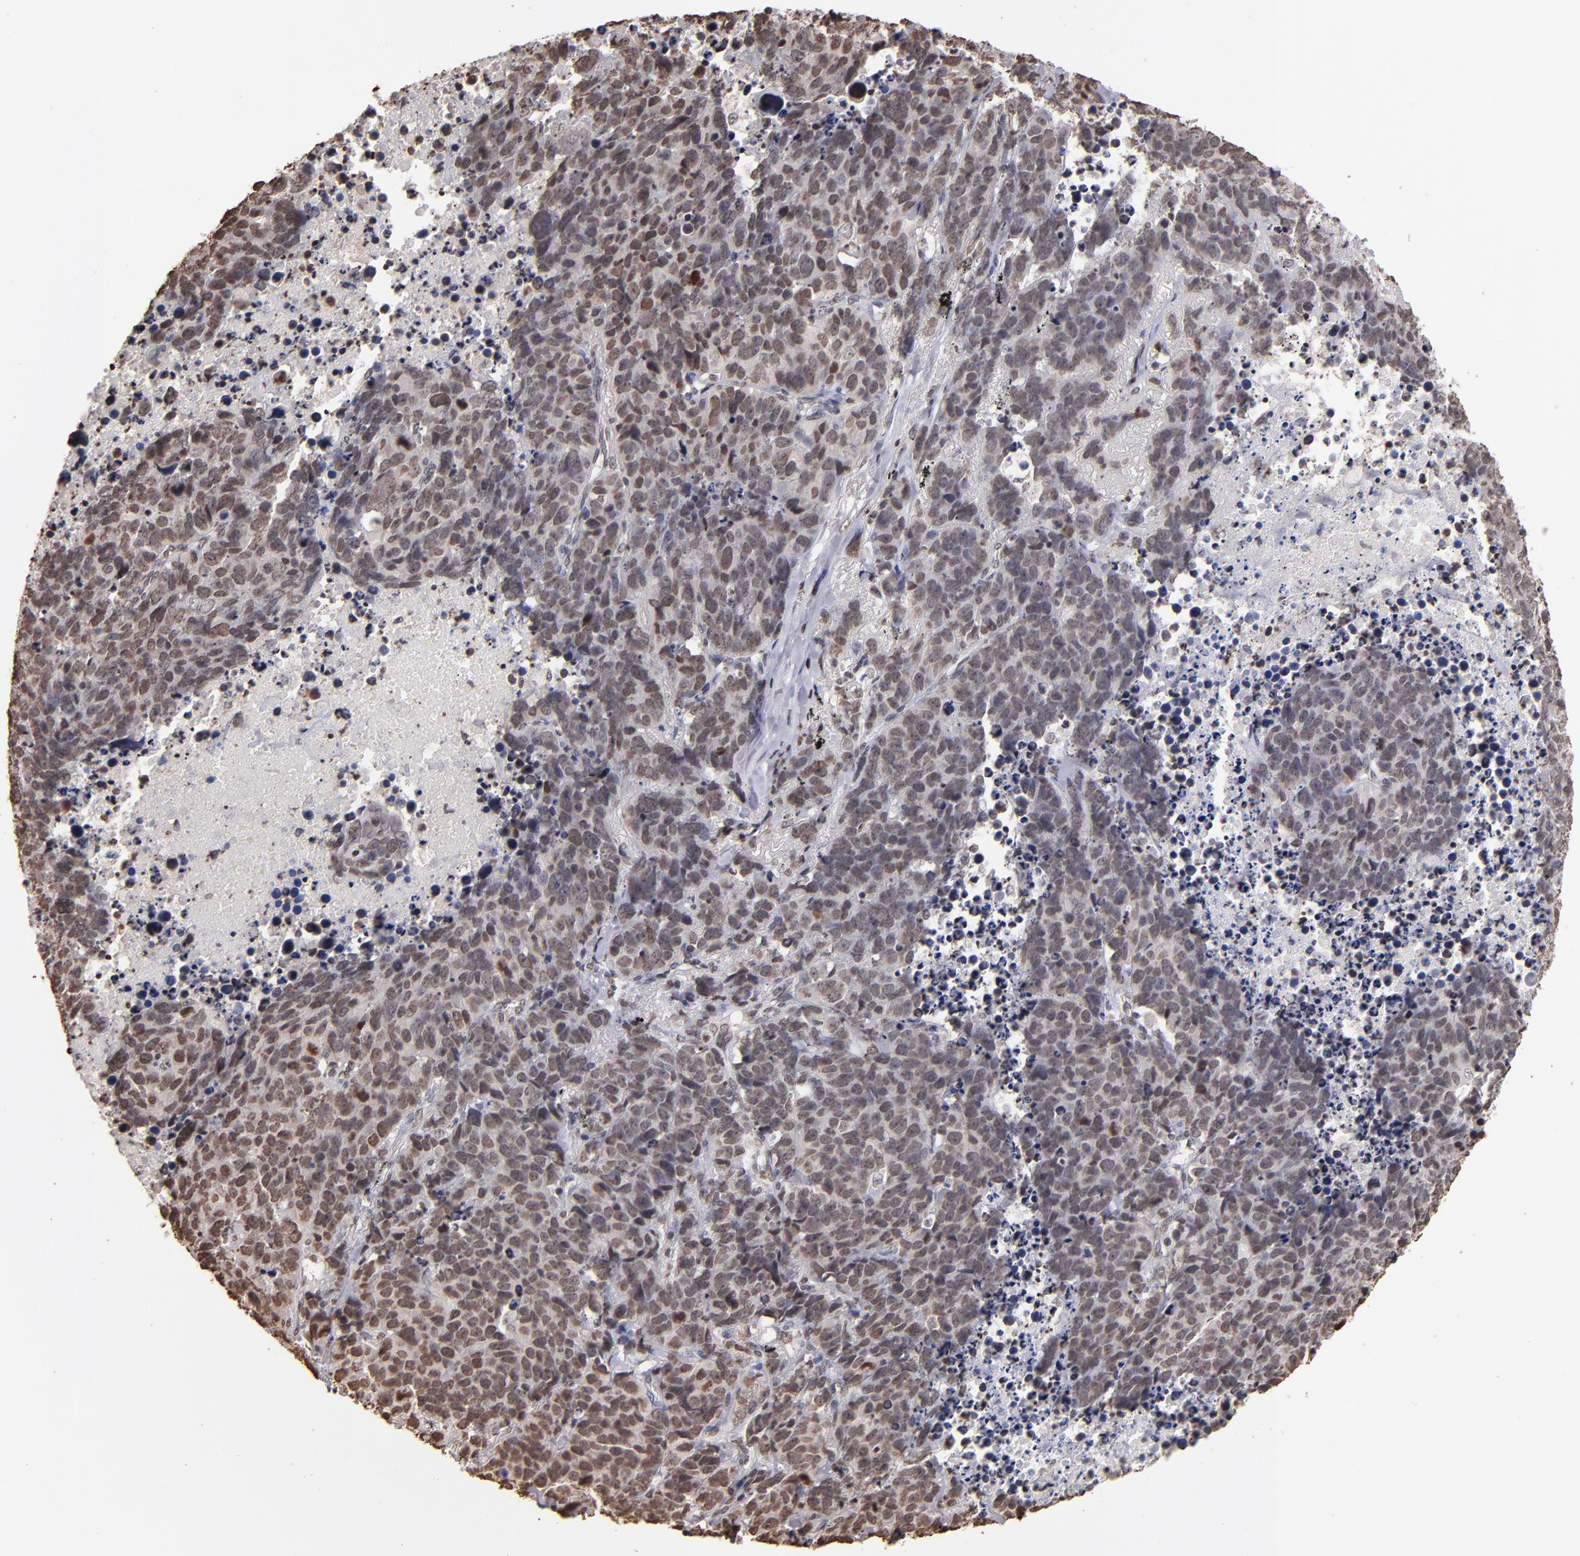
{"staining": {"intensity": "weak", "quantity": "25%-75%", "location": "nuclear"}, "tissue": "lung cancer", "cell_type": "Tumor cells", "image_type": "cancer", "snomed": [{"axis": "morphology", "description": "Carcinoid, malignant, NOS"}, {"axis": "topography", "description": "Lung"}], "caption": "This micrograph reveals lung malignant carcinoid stained with immunohistochemistry to label a protein in brown. The nuclear of tumor cells show weak positivity for the protein. Nuclei are counter-stained blue.", "gene": "LBX1", "patient": {"sex": "male", "age": 60}}